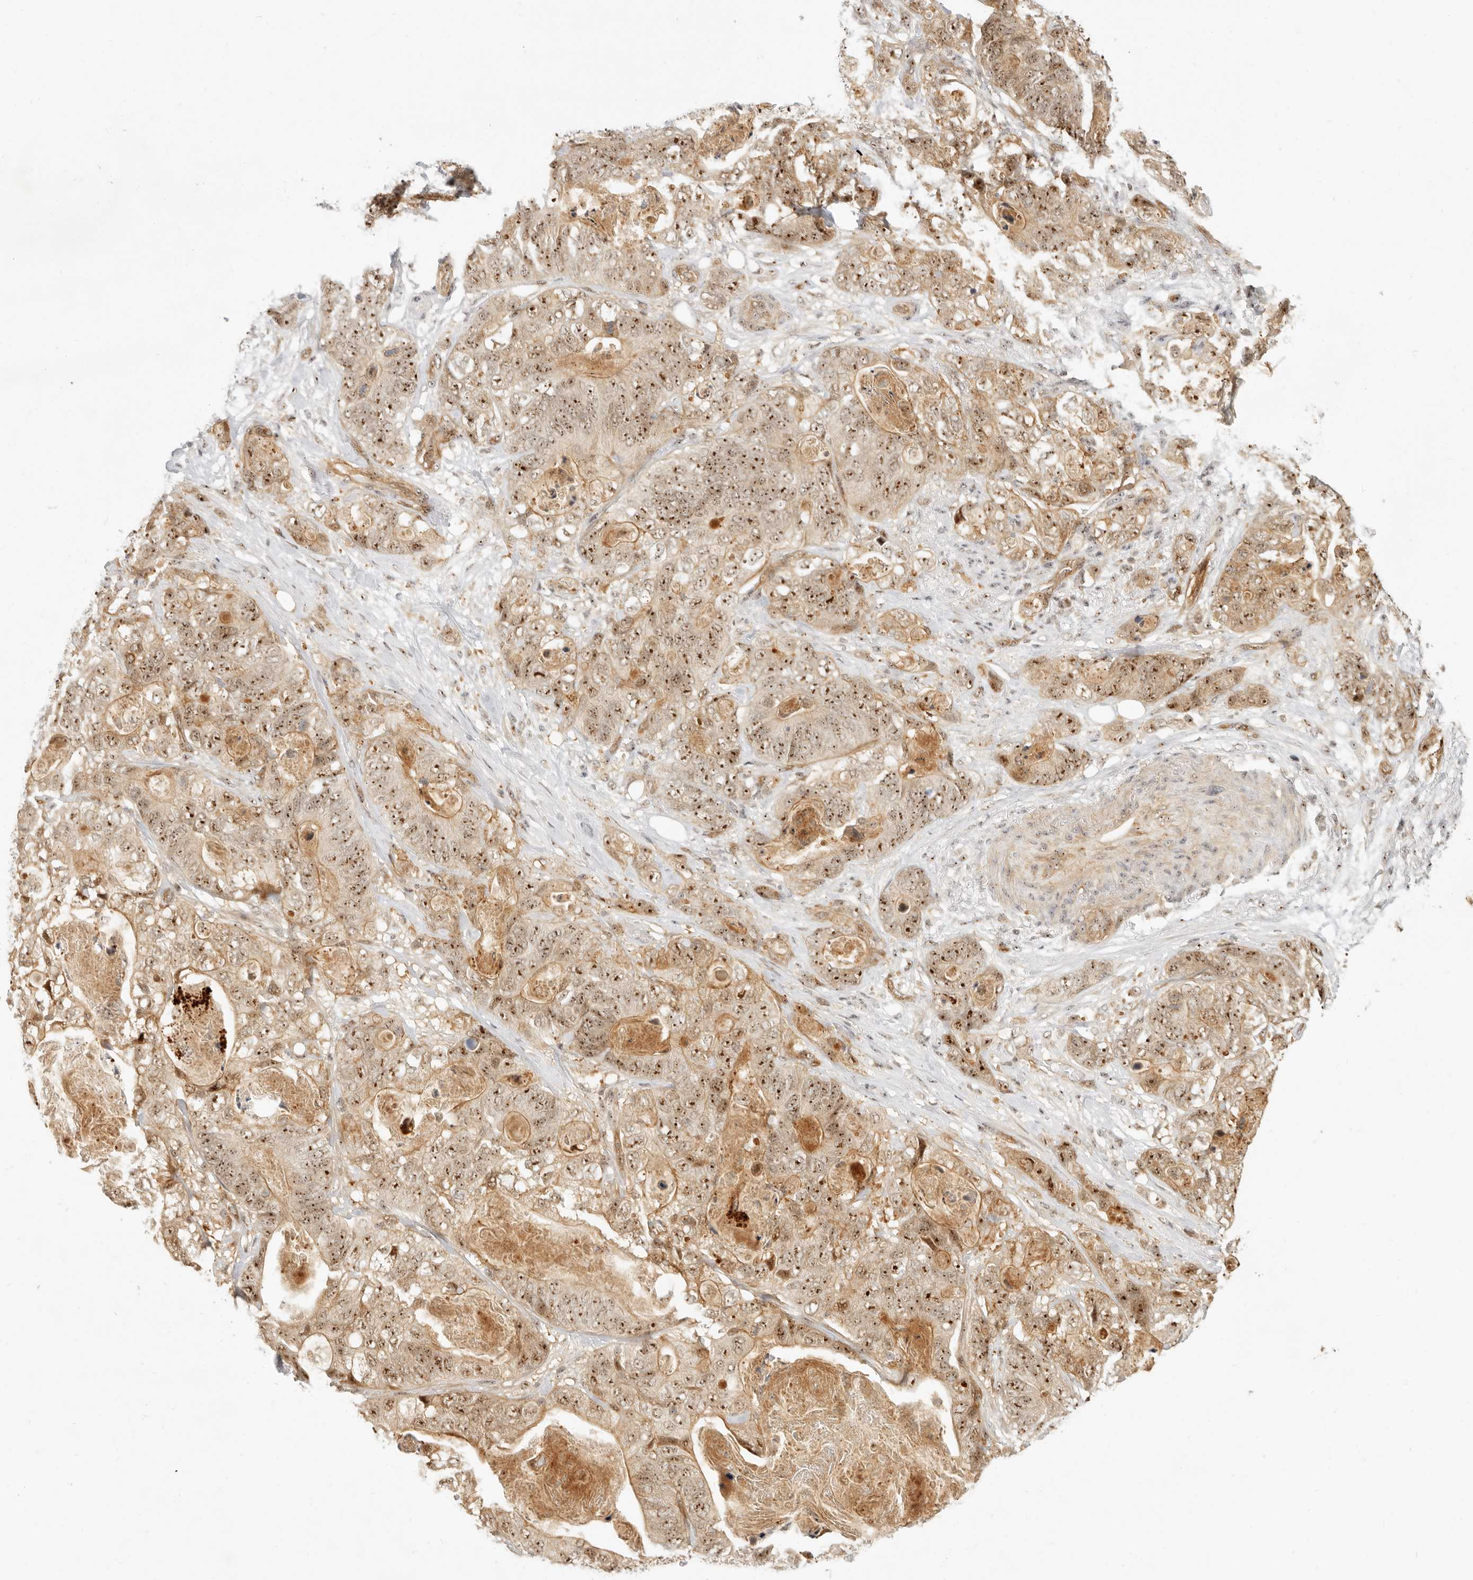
{"staining": {"intensity": "strong", "quantity": ">75%", "location": "nuclear"}, "tissue": "stomach cancer", "cell_type": "Tumor cells", "image_type": "cancer", "snomed": [{"axis": "morphology", "description": "Normal tissue, NOS"}, {"axis": "morphology", "description": "Adenocarcinoma, NOS"}, {"axis": "topography", "description": "Stomach"}], "caption": "Brown immunohistochemical staining in human adenocarcinoma (stomach) exhibits strong nuclear staining in about >75% of tumor cells. The staining was performed using DAB, with brown indicating positive protein expression. Nuclei are stained blue with hematoxylin.", "gene": "BAP1", "patient": {"sex": "female", "age": 89}}